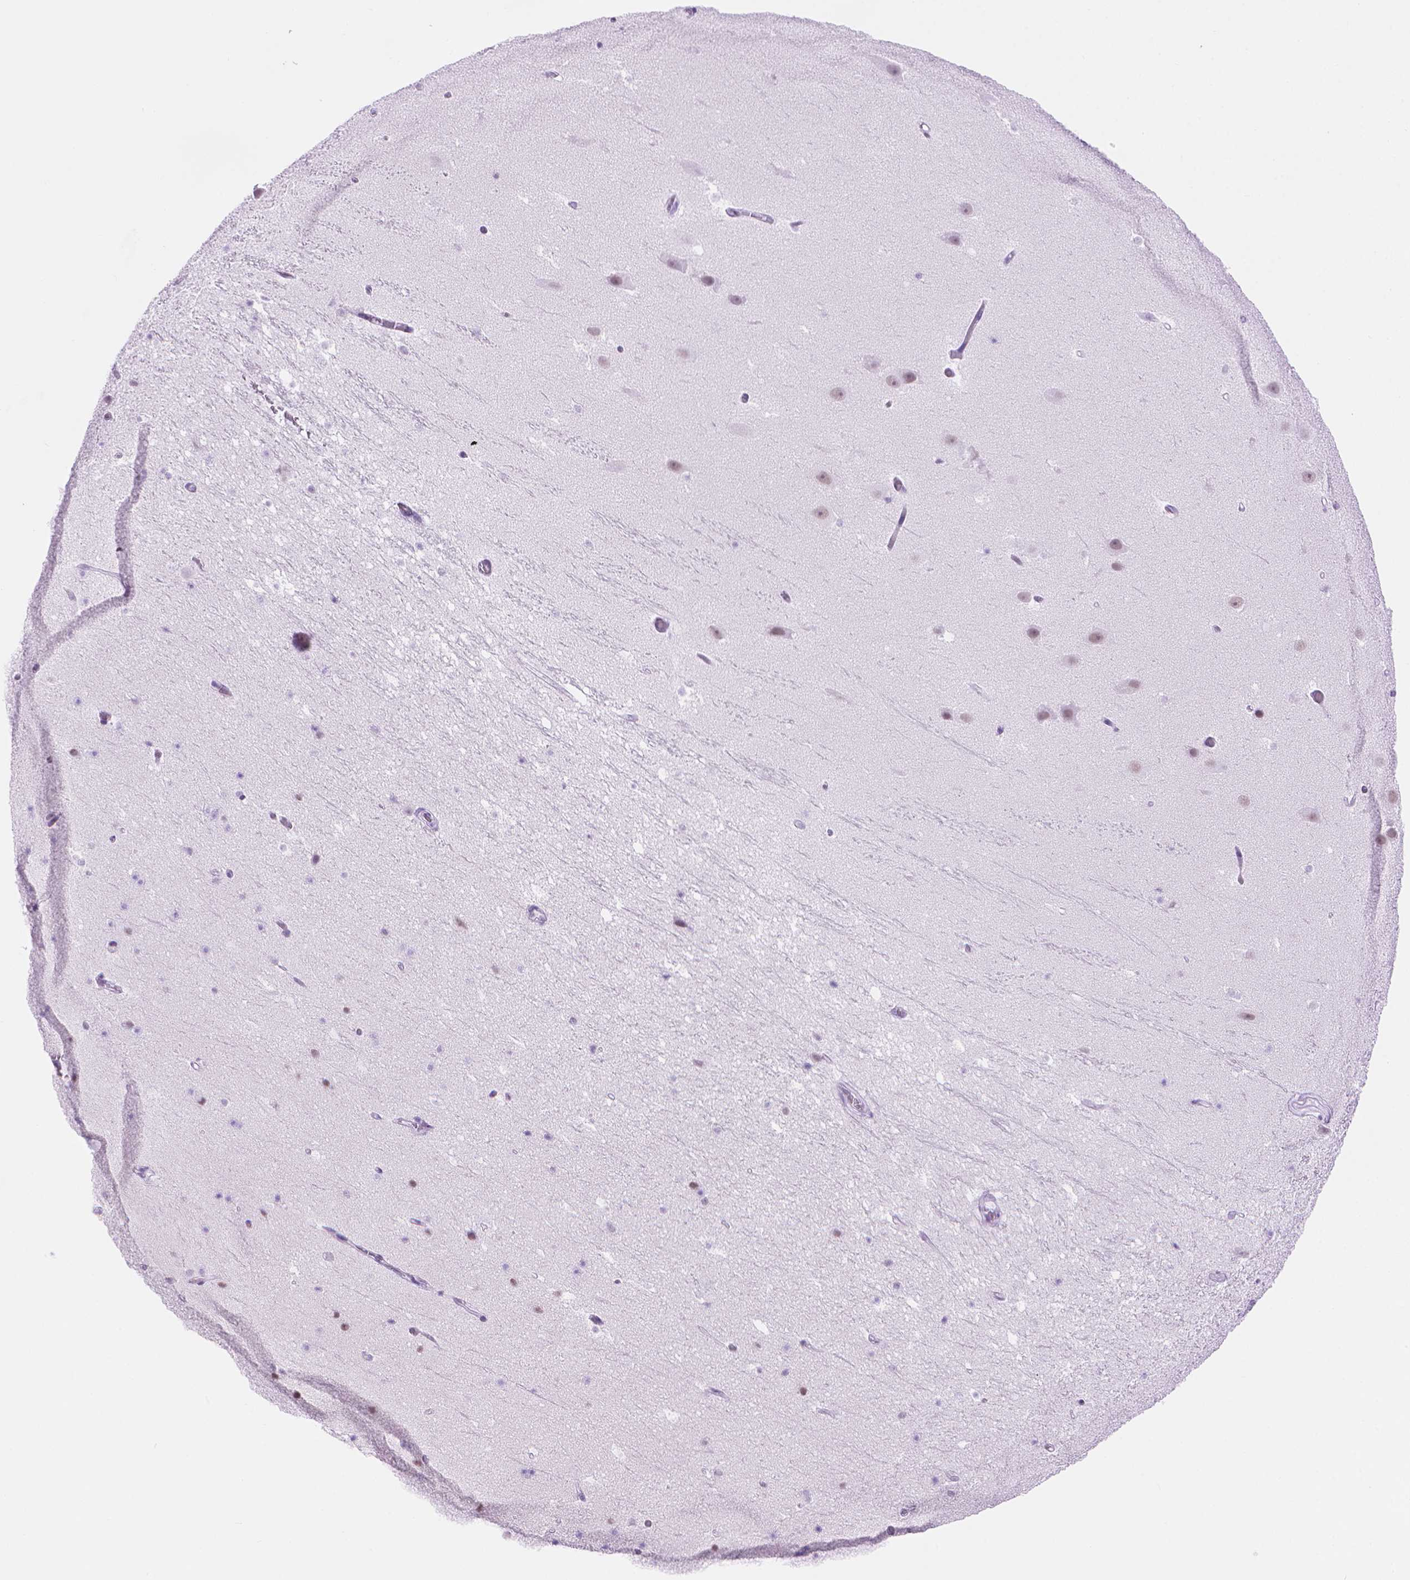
{"staining": {"intensity": "moderate", "quantity": "<25%", "location": "nuclear"}, "tissue": "hippocampus", "cell_type": "Glial cells", "image_type": "normal", "snomed": [{"axis": "morphology", "description": "Normal tissue, NOS"}, {"axis": "topography", "description": "Hippocampus"}], "caption": "Immunohistochemical staining of benign hippocampus displays <25% levels of moderate nuclear protein staining in approximately <25% of glial cells.", "gene": "RPA4", "patient": {"sex": "male", "age": 26}}